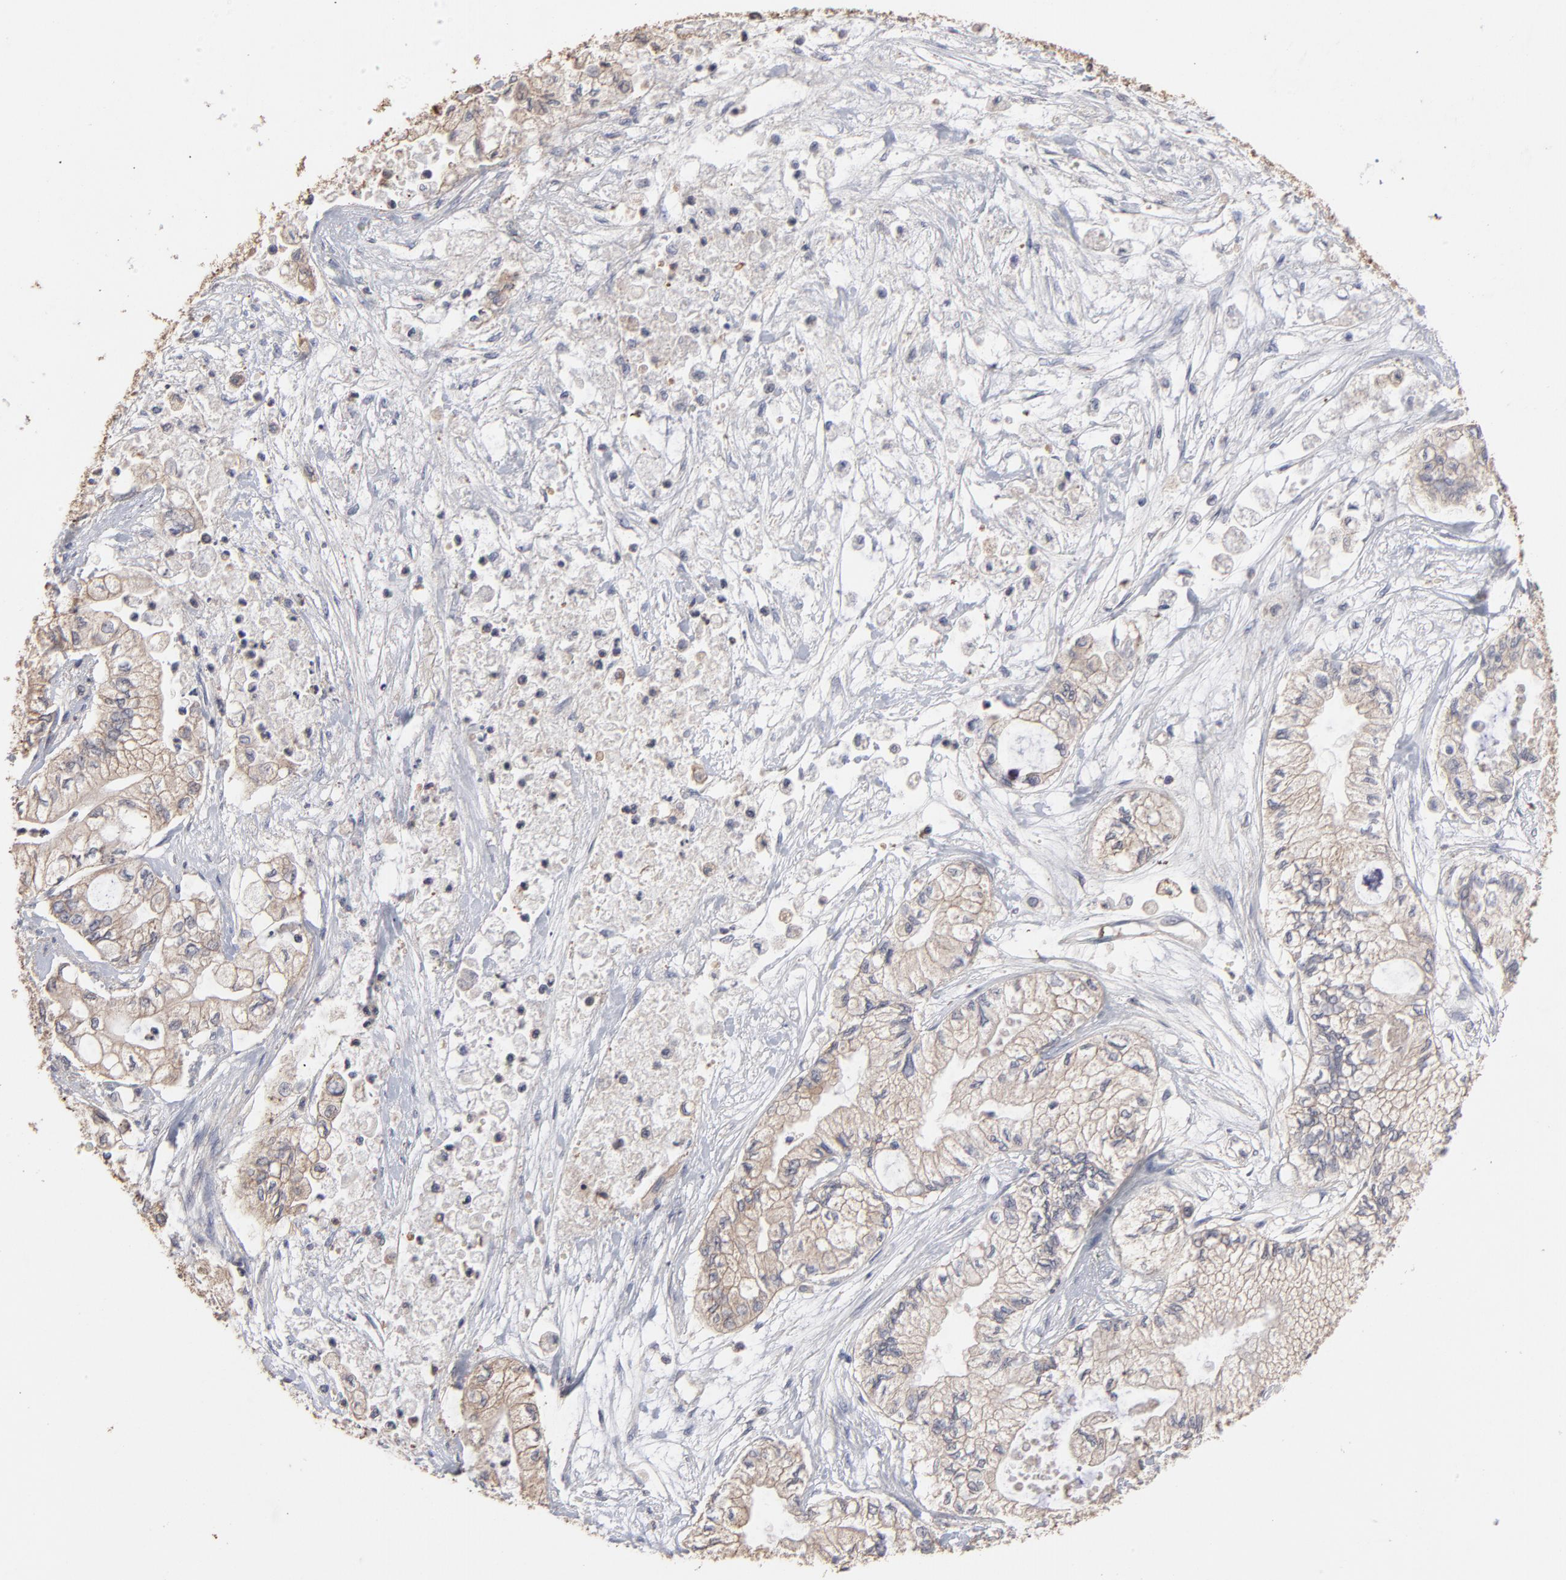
{"staining": {"intensity": "weak", "quantity": ">75%", "location": "cytoplasmic/membranous"}, "tissue": "pancreatic cancer", "cell_type": "Tumor cells", "image_type": "cancer", "snomed": [{"axis": "morphology", "description": "Adenocarcinoma, NOS"}, {"axis": "topography", "description": "Pancreas"}], "caption": "Pancreatic adenocarcinoma tissue exhibits weak cytoplasmic/membranous expression in approximately >75% of tumor cells", "gene": "TANGO2", "patient": {"sex": "male", "age": 79}}